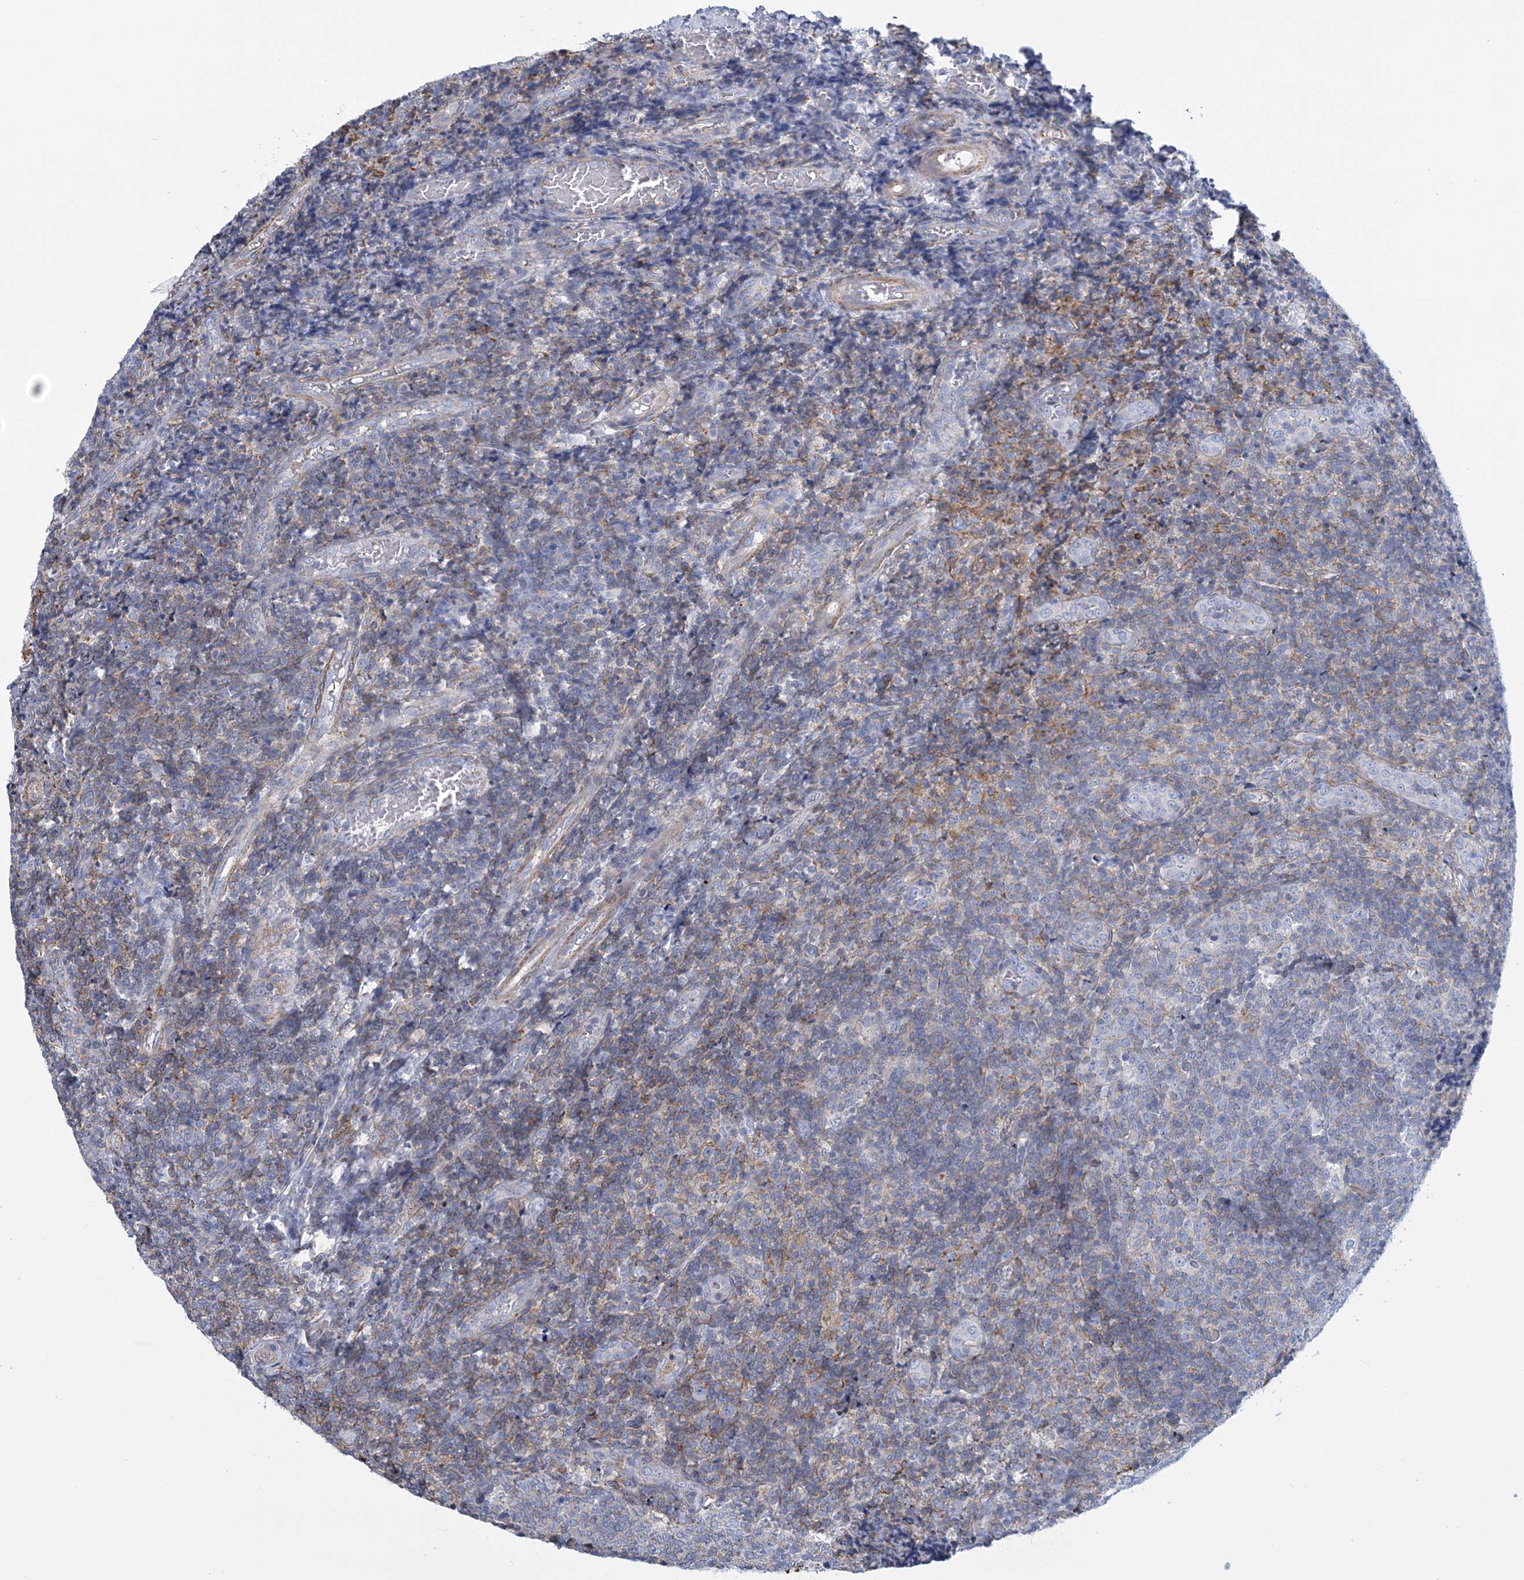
{"staining": {"intensity": "negative", "quantity": "none", "location": "none"}, "tissue": "tonsil", "cell_type": "Germinal center cells", "image_type": "normal", "snomed": [{"axis": "morphology", "description": "Normal tissue, NOS"}, {"axis": "topography", "description": "Tonsil"}], "caption": "High magnification brightfield microscopy of normal tonsil stained with DAB (brown) and counterstained with hematoxylin (blue): germinal center cells show no significant positivity.", "gene": "C11orf21", "patient": {"sex": "female", "age": 19}}